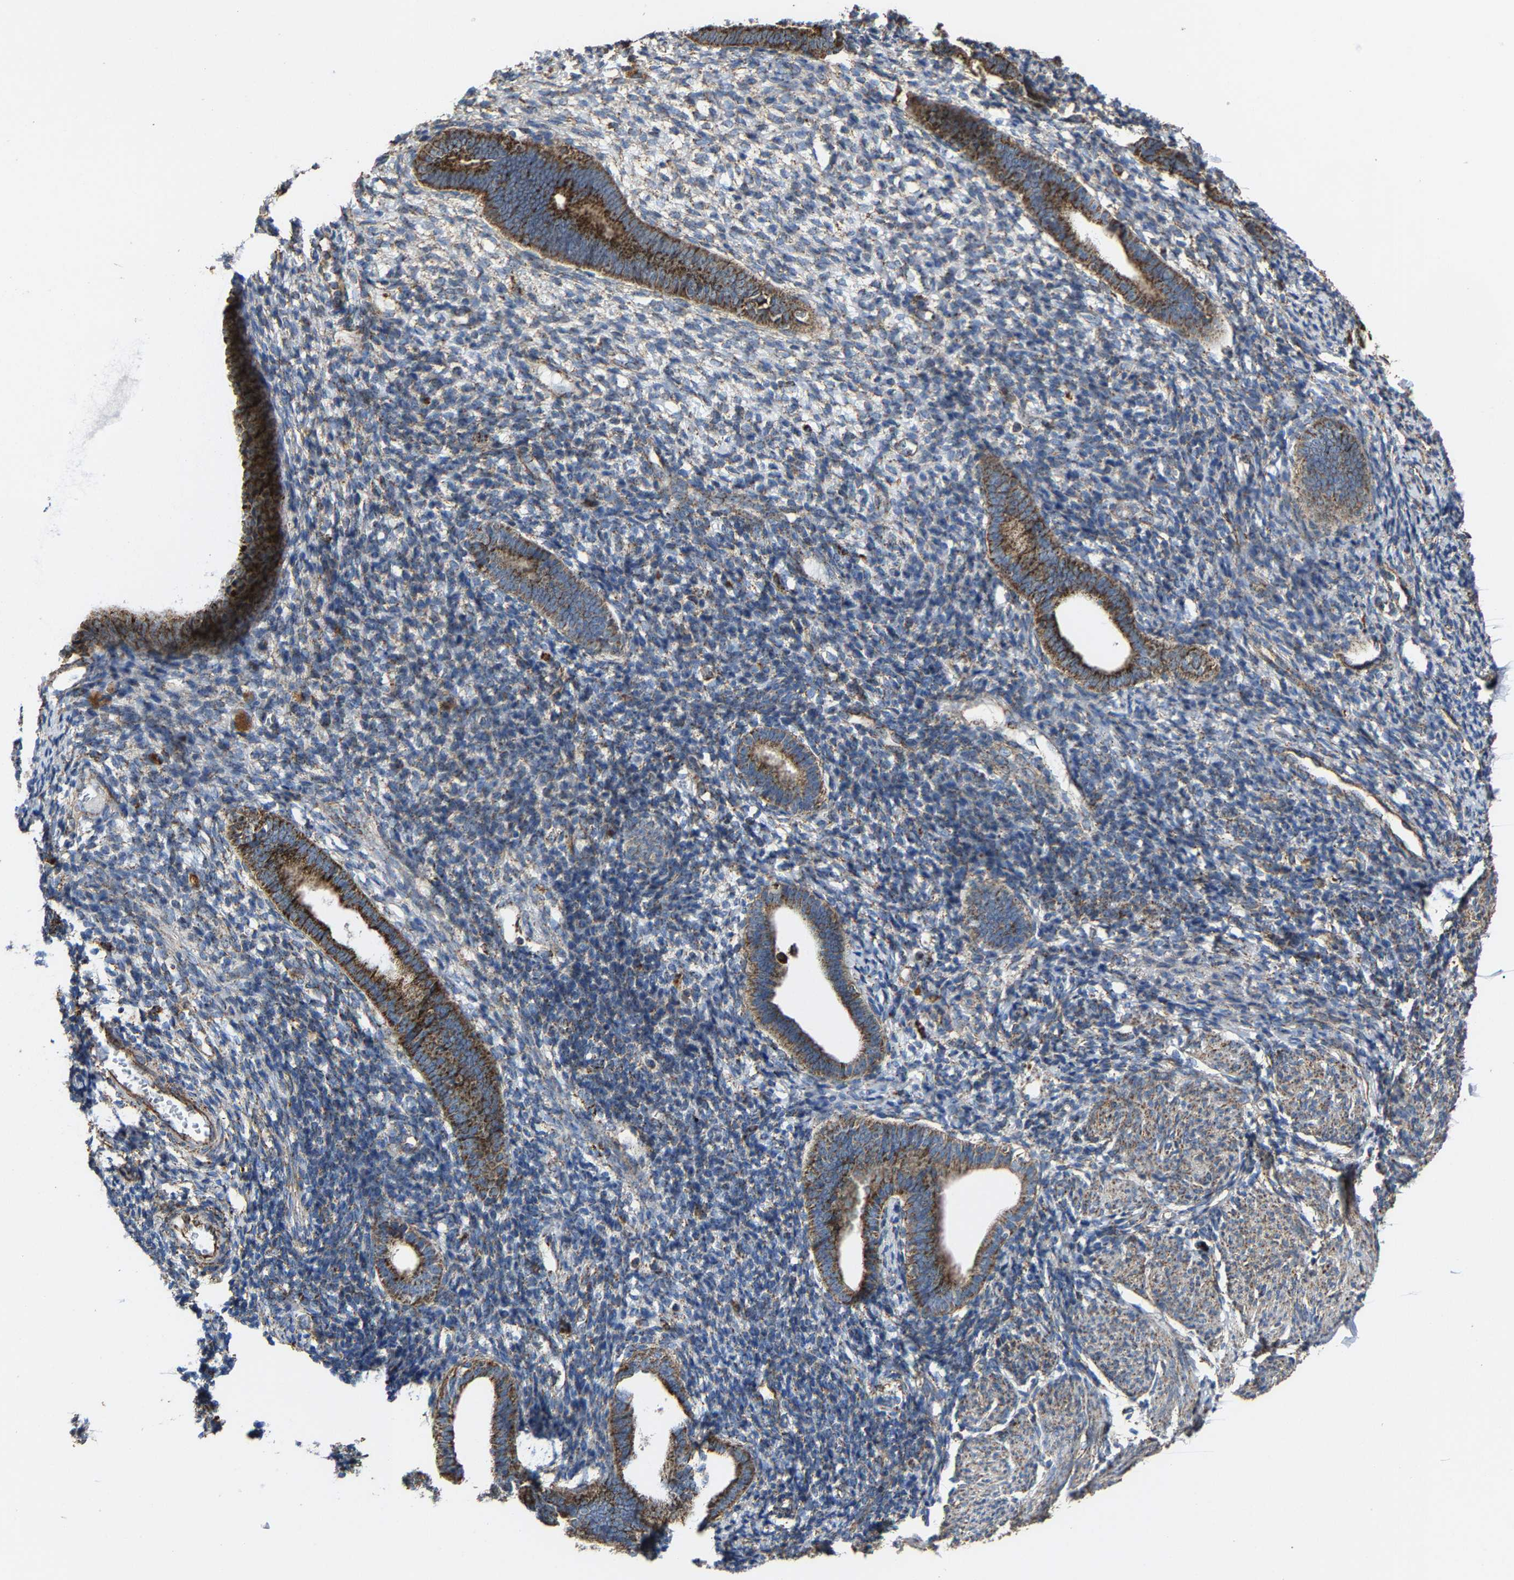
{"staining": {"intensity": "moderate", "quantity": ">75%", "location": "cytoplasmic/membranous"}, "tissue": "endometrium", "cell_type": "Cells in endometrial stroma", "image_type": "normal", "snomed": [{"axis": "morphology", "description": "Normal tissue, NOS"}, {"axis": "morphology", "description": "Adenocarcinoma, NOS"}, {"axis": "topography", "description": "Endometrium"}], "caption": "Immunohistochemical staining of normal endometrium displays >75% levels of moderate cytoplasmic/membranous protein staining in approximately >75% of cells in endometrial stroma.", "gene": "NDUFV3", "patient": {"sex": "female", "age": 57}}